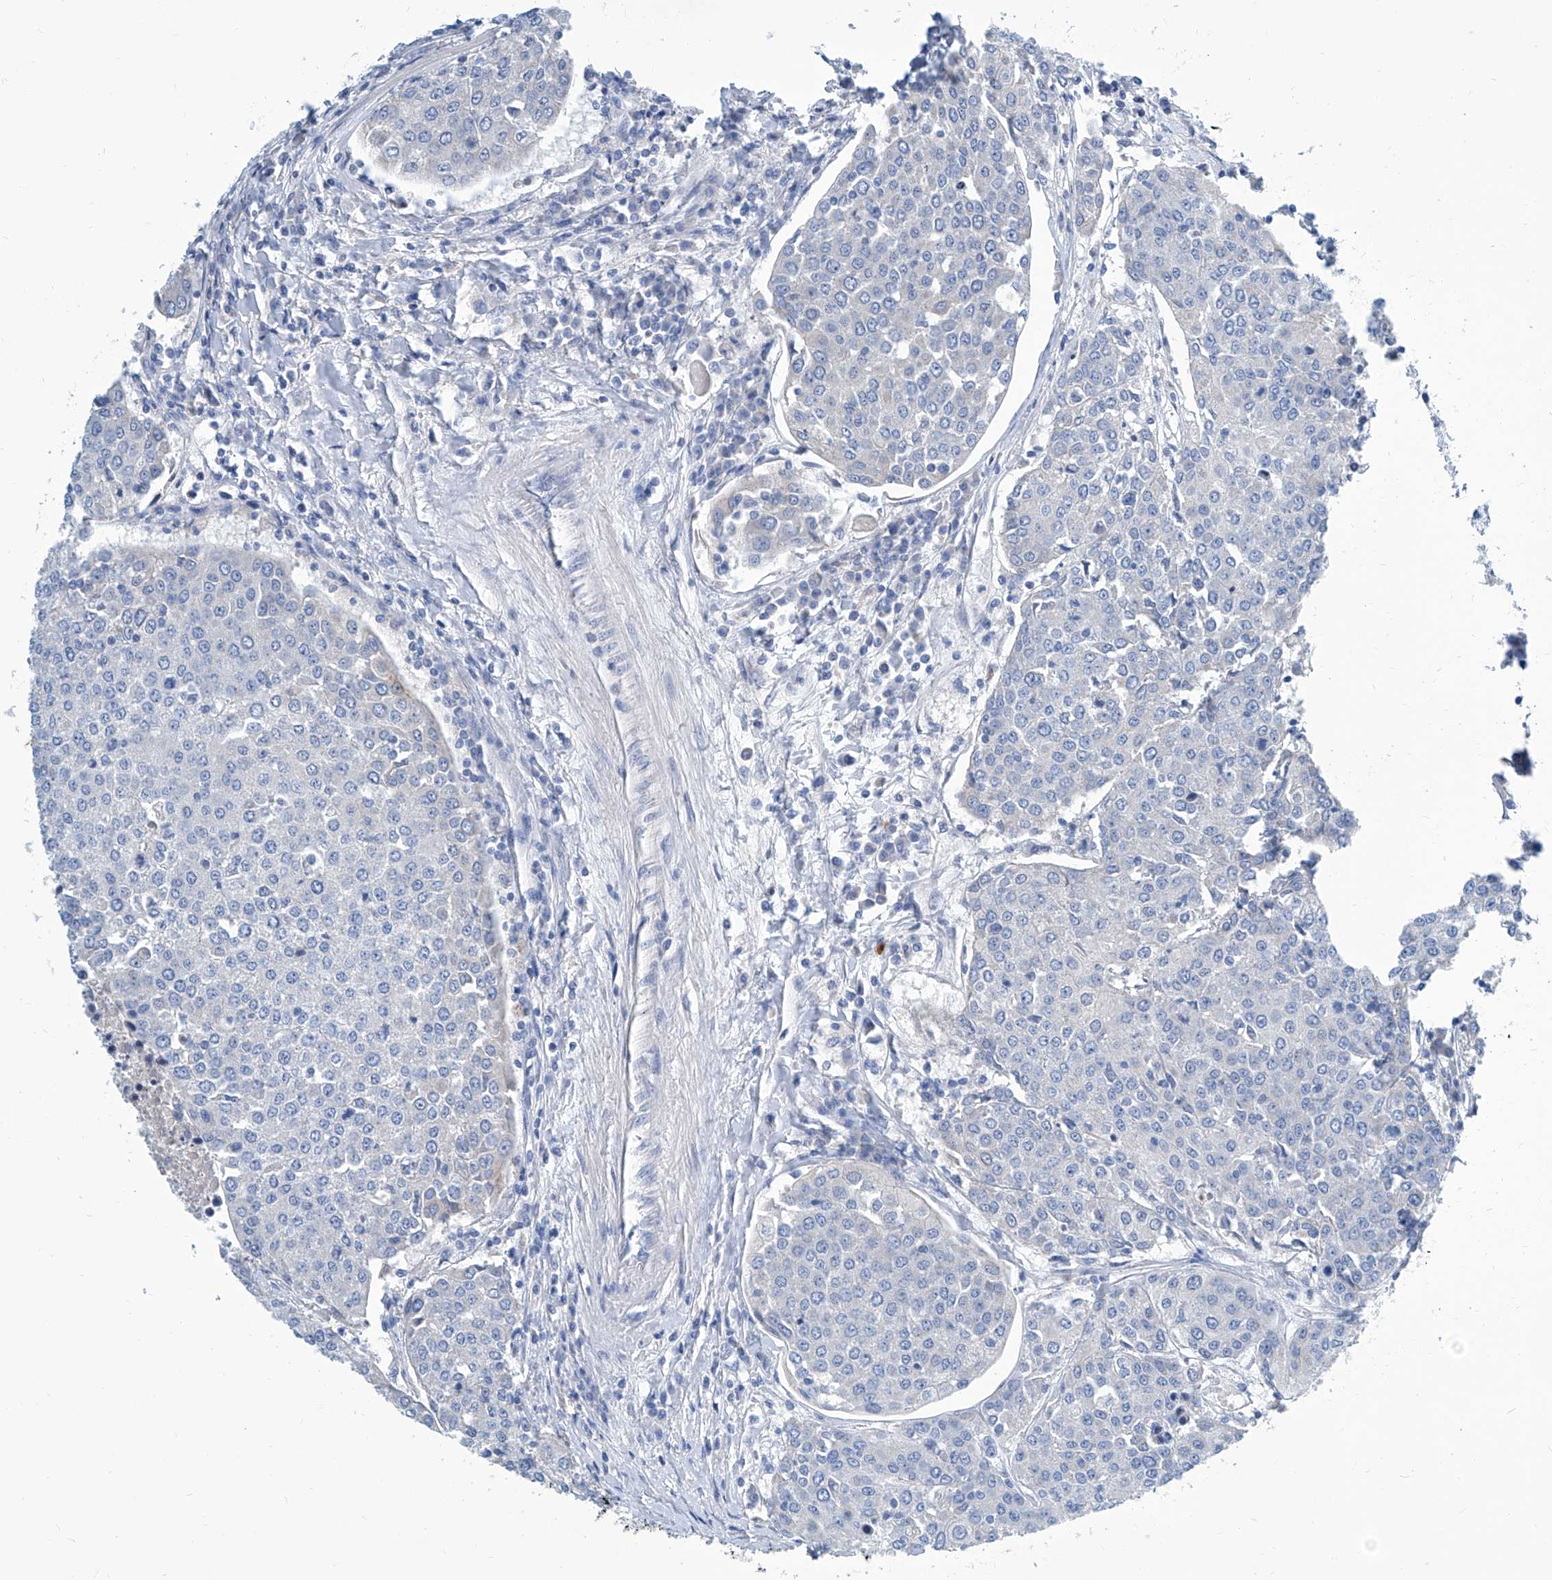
{"staining": {"intensity": "negative", "quantity": "none", "location": "none"}, "tissue": "urothelial cancer", "cell_type": "Tumor cells", "image_type": "cancer", "snomed": [{"axis": "morphology", "description": "Urothelial carcinoma, High grade"}, {"axis": "topography", "description": "Urinary bladder"}], "caption": "High-grade urothelial carcinoma was stained to show a protein in brown. There is no significant positivity in tumor cells.", "gene": "ZNF519", "patient": {"sex": "female", "age": 85}}